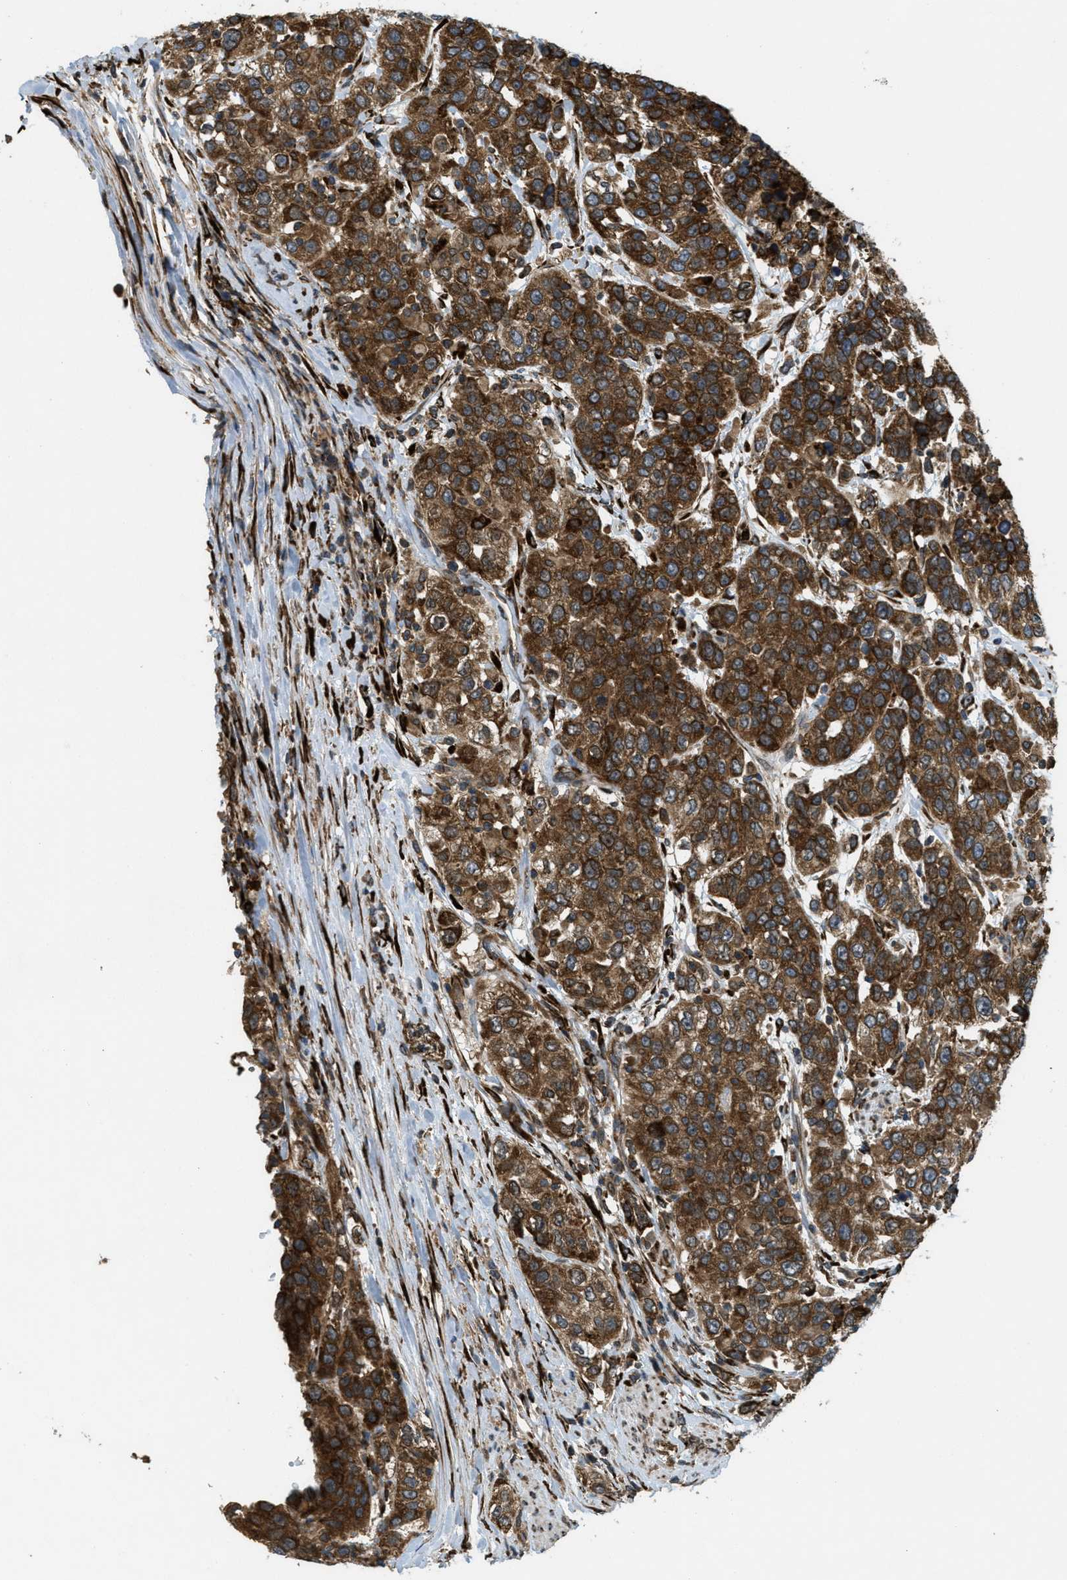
{"staining": {"intensity": "strong", "quantity": ">75%", "location": "cytoplasmic/membranous"}, "tissue": "urothelial cancer", "cell_type": "Tumor cells", "image_type": "cancer", "snomed": [{"axis": "morphology", "description": "Urothelial carcinoma, High grade"}, {"axis": "topography", "description": "Urinary bladder"}], "caption": "A brown stain labels strong cytoplasmic/membranous staining of a protein in human urothelial carcinoma (high-grade) tumor cells. The protein of interest is shown in brown color, while the nuclei are stained blue.", "gene": "PCDH18", "patient": {"sex": "female", "age": 80}}